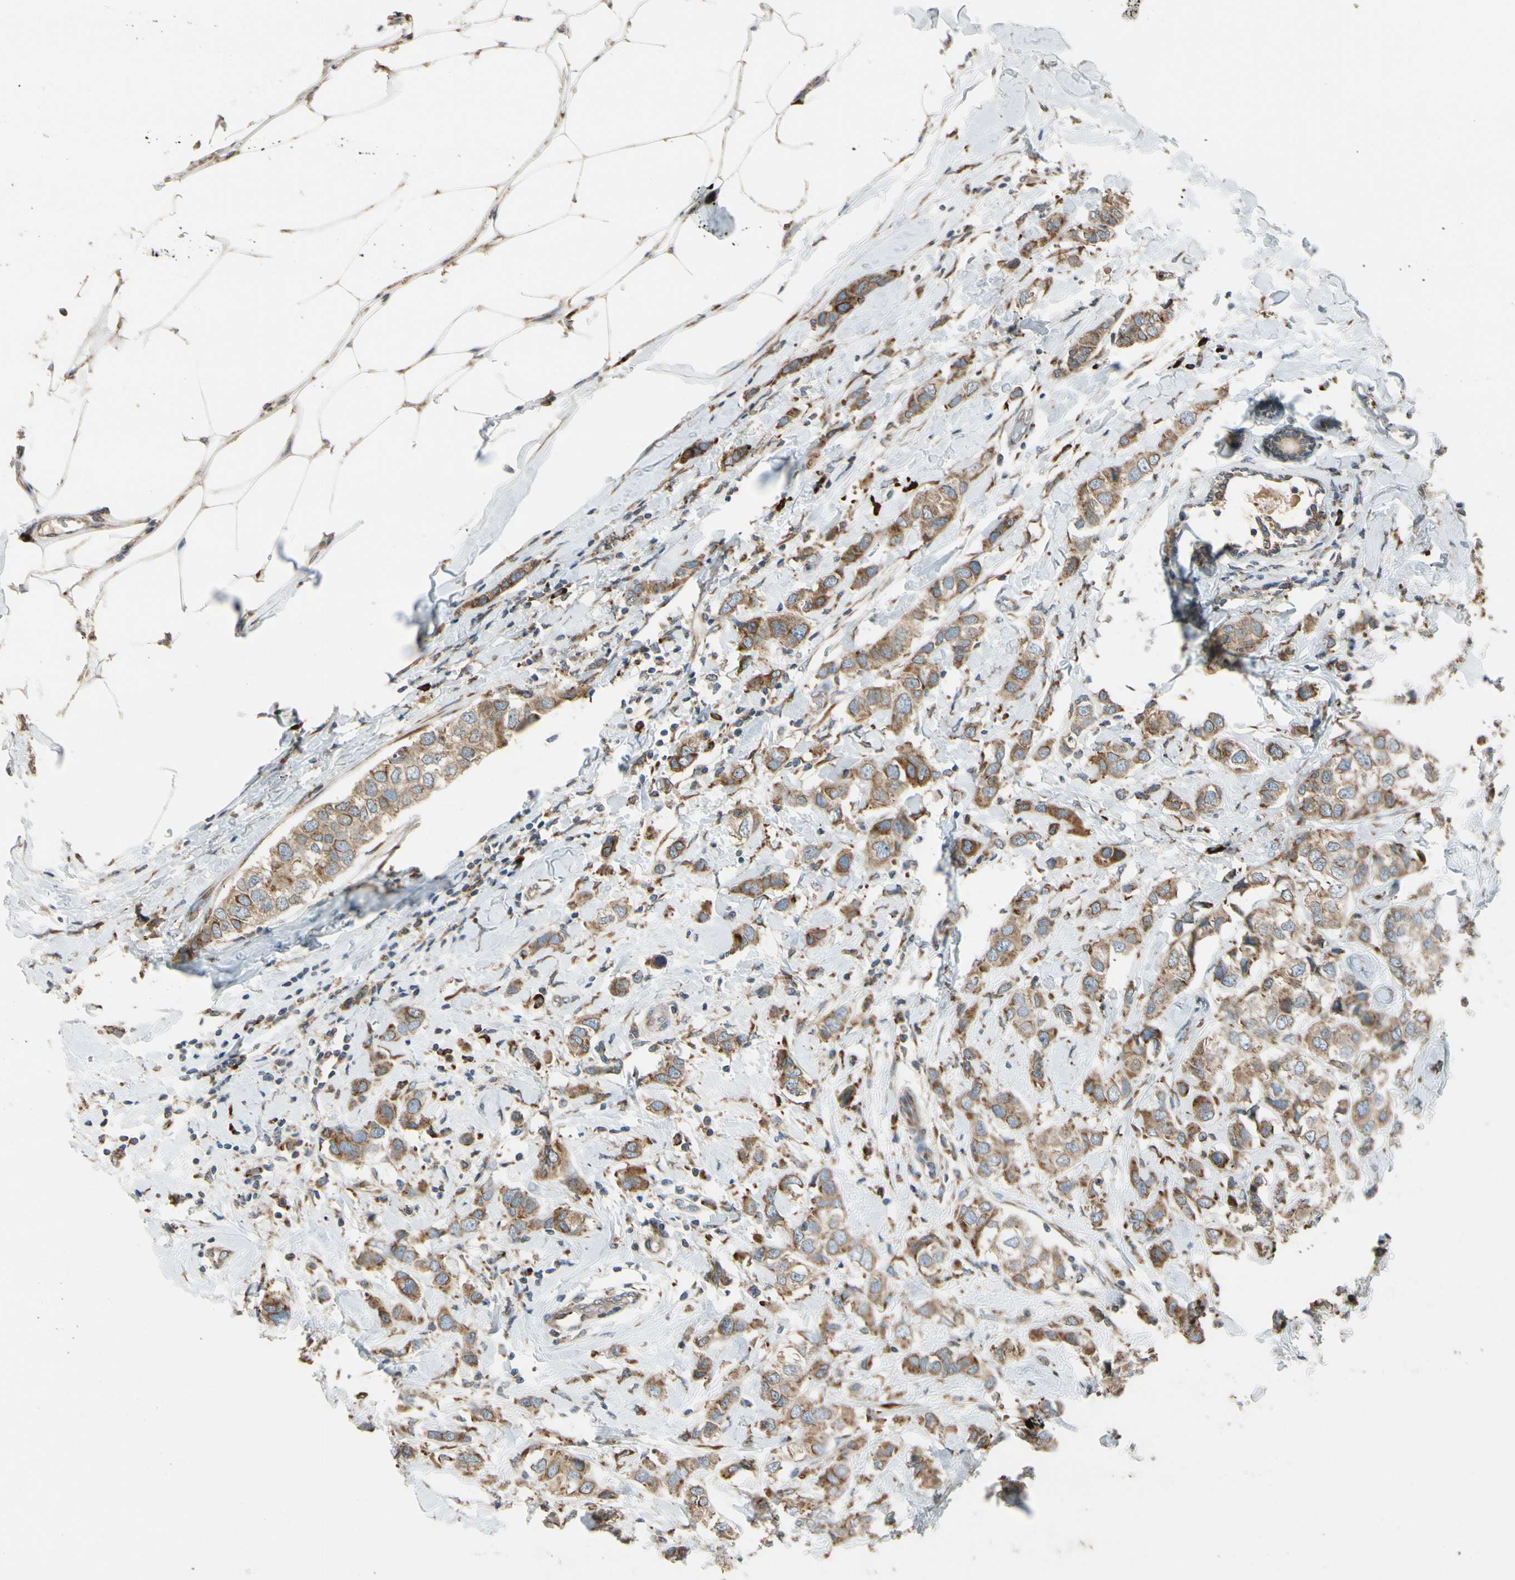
{"staining": {"intensity": "moderate", "quantity": ">75%", "location": "cytoplasmic/membranous"}, "tissue": "breast cancer", "cell_type": "Tumor cells", "image_type": "cancer", "snomed": [{"axis": "morphology", "description": "Duct carcinoma"}, {"axis": "topography", "description": "Breast"}], "caption": "Tumor cells display moderate cytoplasmic/membranous staining in approximately >75% of cells in breast cancer (intraductal carcinoma).", "gene": "RPN2", "patient": {"sex": "female", "age": 50}}